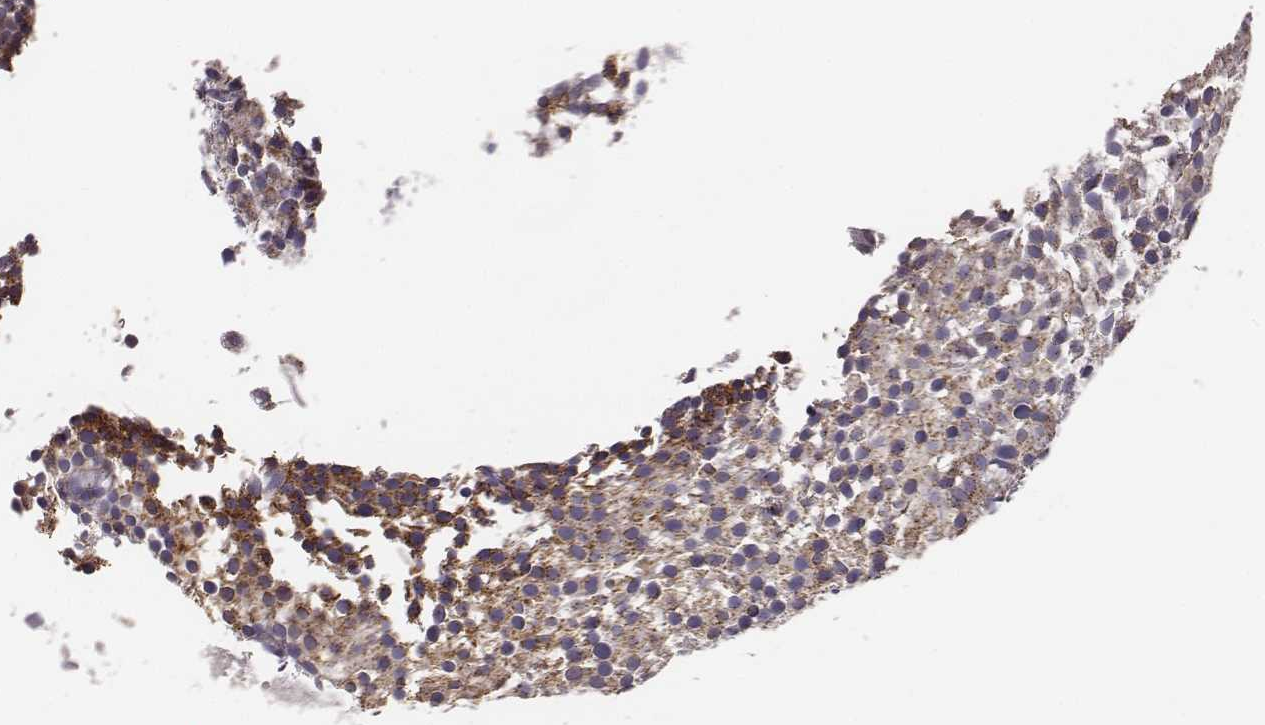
{"staining": {"intensity": "moderate", "quantity": ">75%", "location": "cytoplasmic/membranous"}, "tissue": "urothelial cancer", "cell_type": "Tumor cells", "image_type": "cancer", "snomed": [{"axis": "morphology", "description": "Urothelial carcinoma, Low grade"}, {"axis": "topography", "description": "Urinary bladder"}], "caption": "Moderate cytoplasmic/membranous staining is present in about >75% of tumor cells in urothelial cancer.", "gene": "ABCD3", "patient": {"sex": "male", "age": 63}}